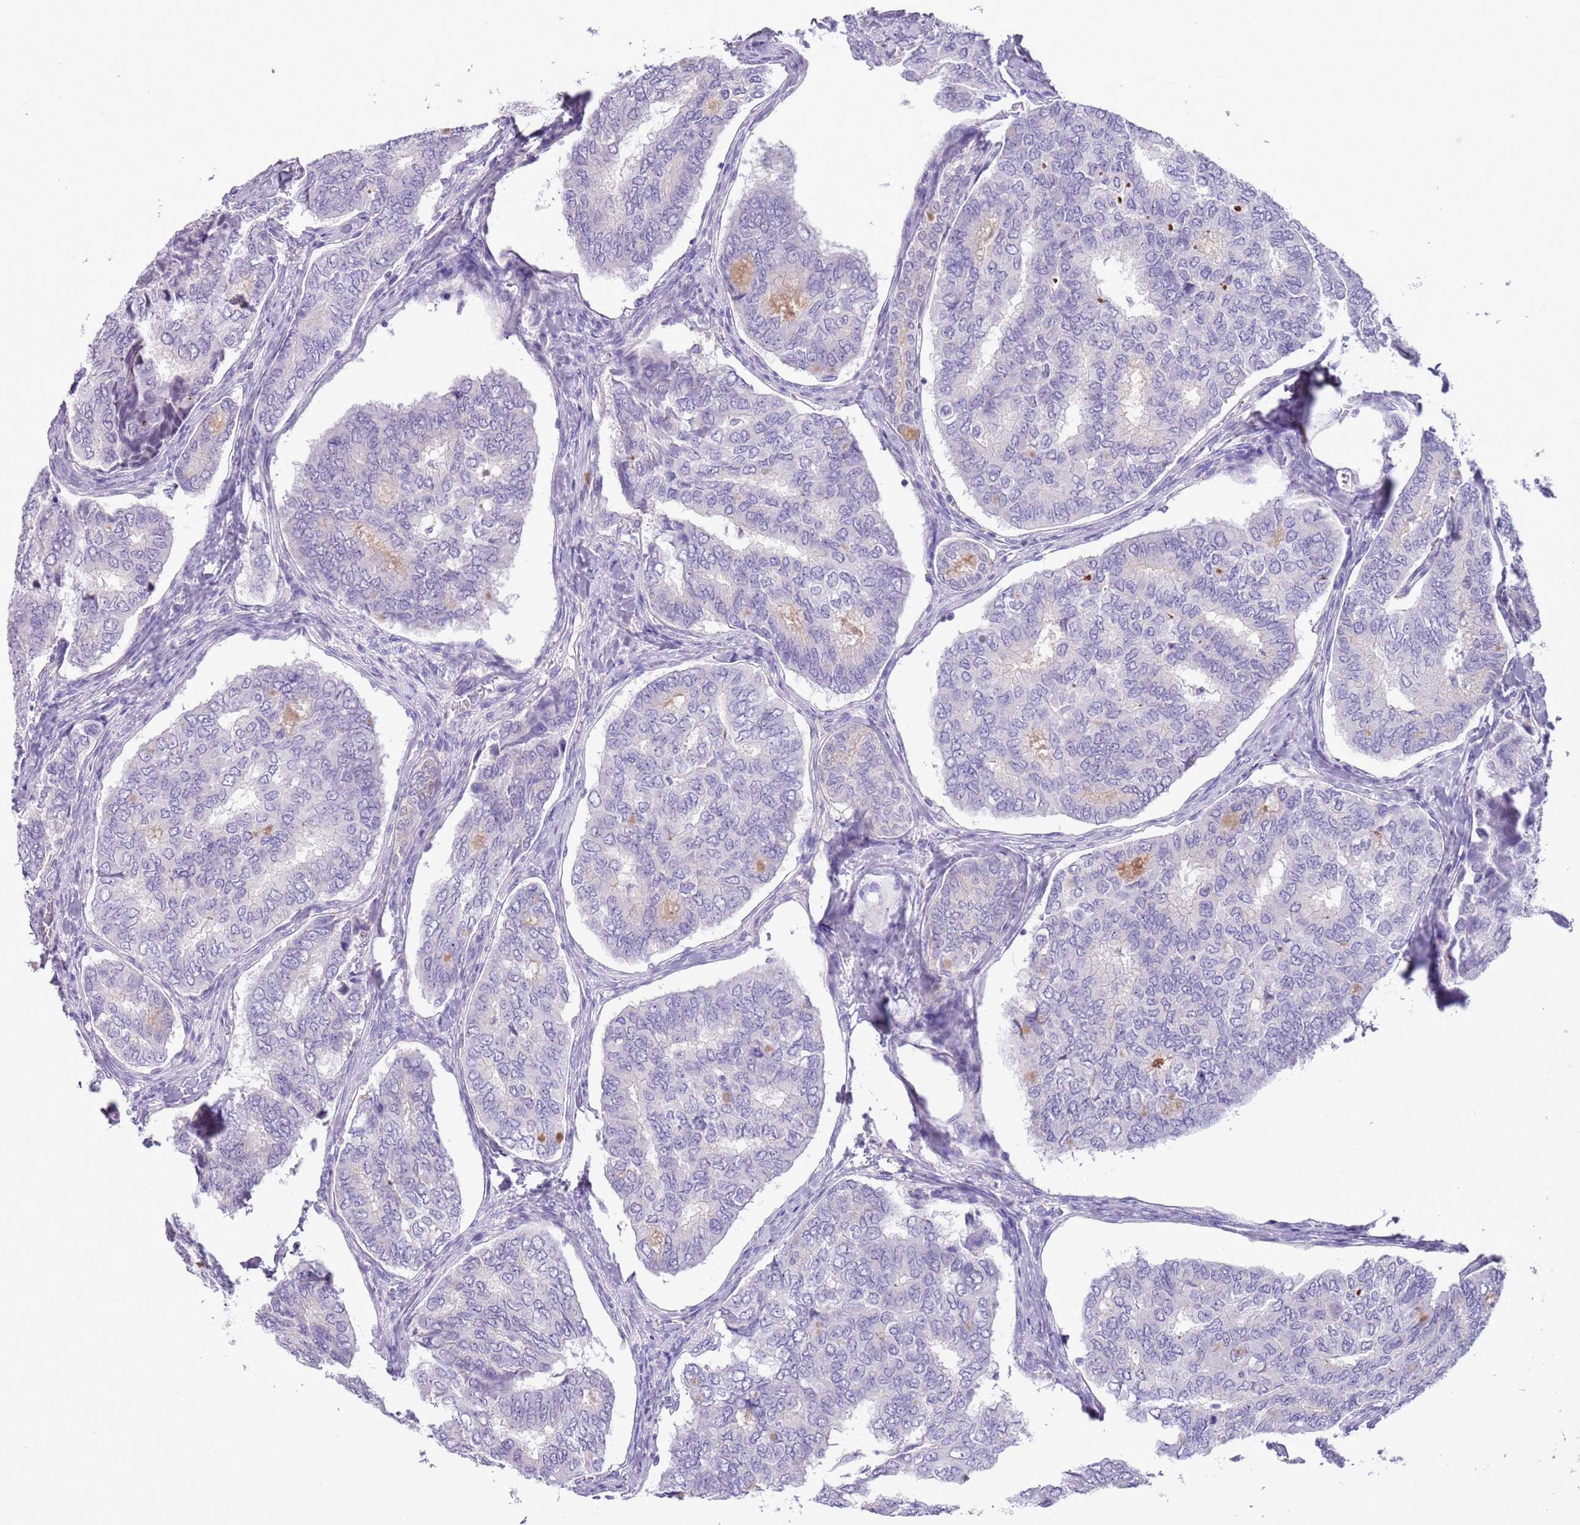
{"staining": {"intensity": "negative", "quantity": "none", "location": "none"}, "tissue": "thyroid cancer", "cell_type": "Tumor cells", "image_type": "cancer", "snomed": [{"axis": "morphology", "description": "Papillary adenocarcinoma, NOS"}, {"axis": "topography", "description": "Thyroid gland"}], "caption": "Tumor cells show no significant protein positivity in thyroid cancer. (Brightfield microscopy of DAB immunohistochemistry (IHC) at high magnification).", "gene": "PFKFB2", "patient": {"sex": "female", "age": 35}}